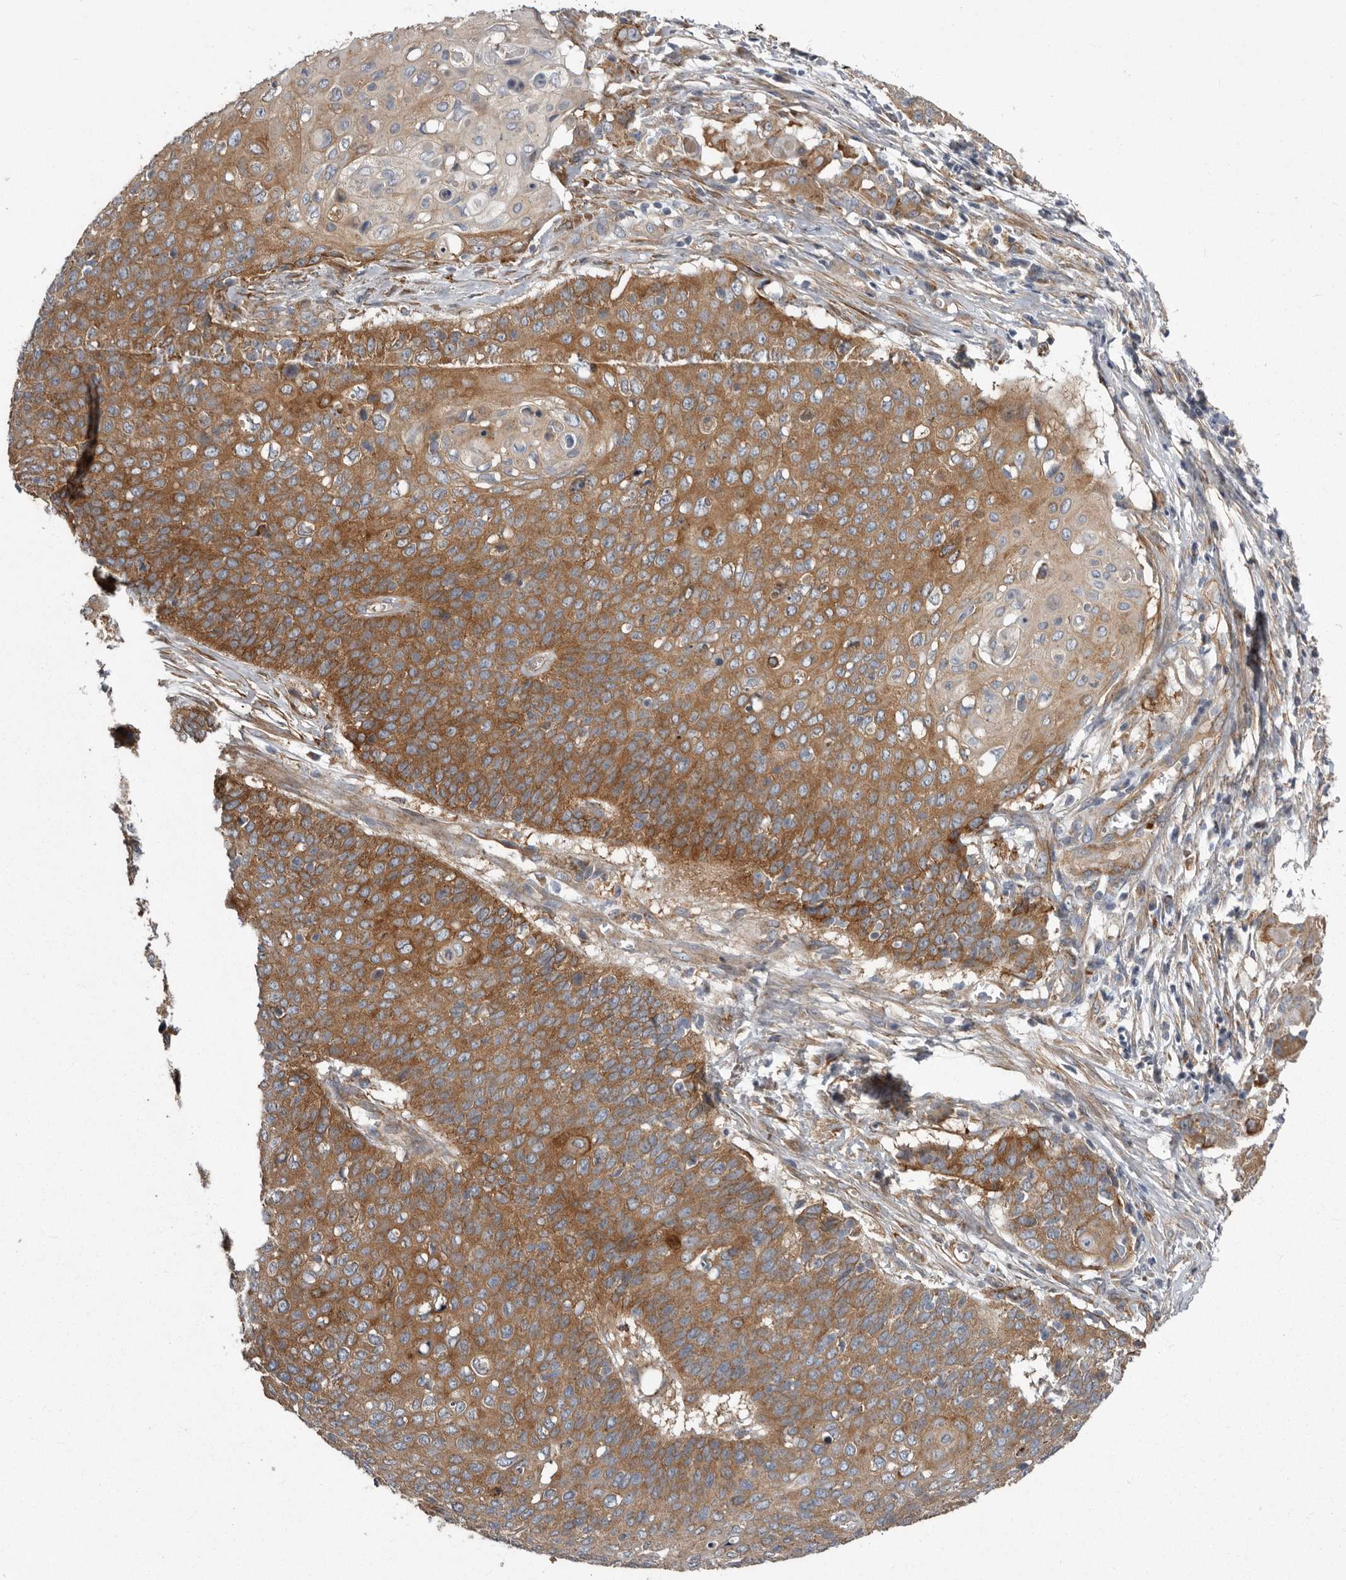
{"staining": {"intensity": "moderate", "quantity": ">75%", "location": "cytoplasmic/membranous"}, "tissue": "cervical cancer", "cell_type": "Tumor cells", "image_type": "cancer", "snomed": [{"axis": "morphology", "description": "Squamous cell carcinoma, NOS"}, {"axis": "topography", "description": "Cervix"}], "caption": "Protein staining exhibits moderate cytoplasmic/membranous staining in approximately >75% of tumor cells in cervical cancer (squamous cell carcinoma).", "gene": "ENAH", "patient": {"sex": "female", "age": 39}}